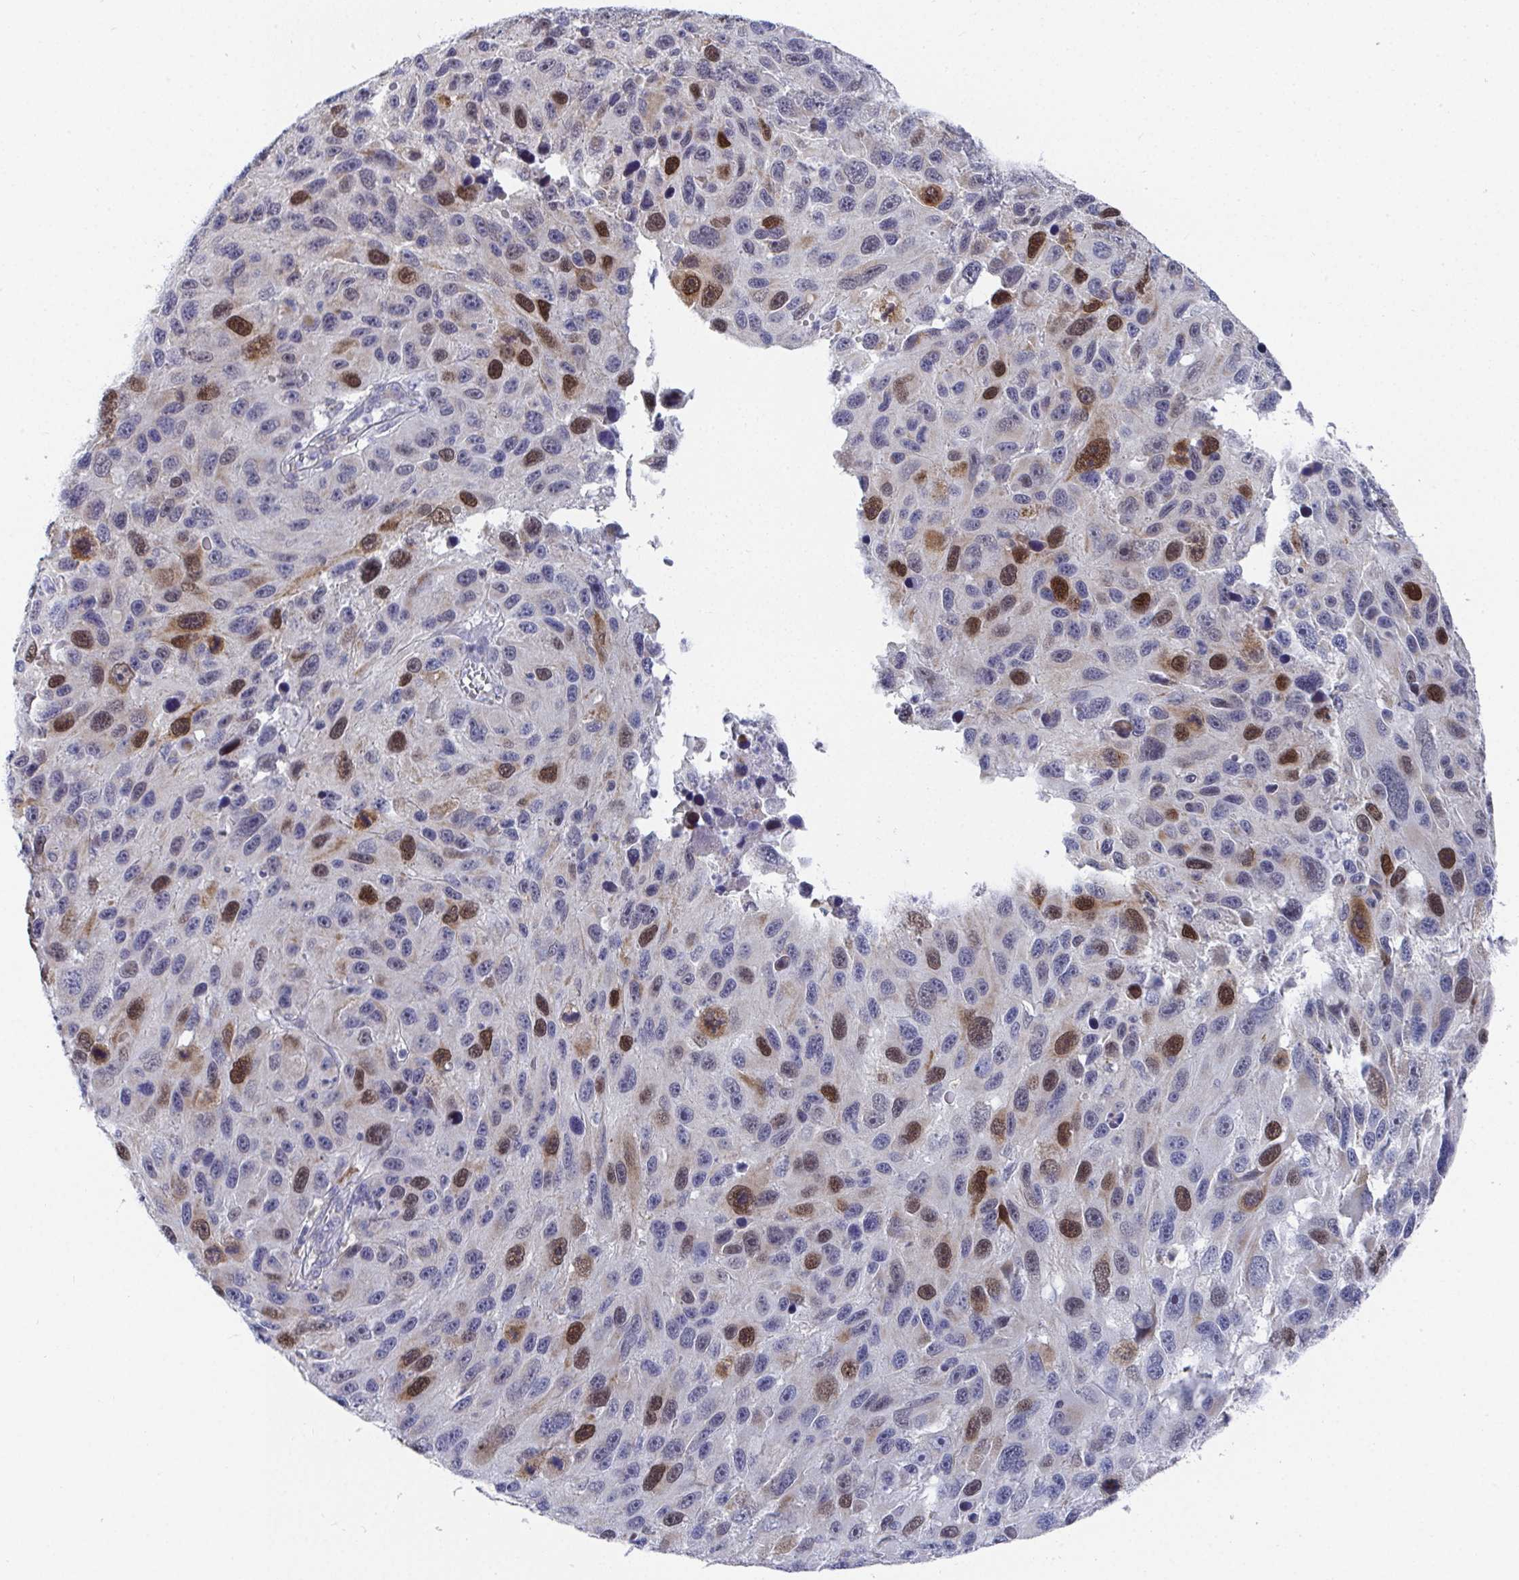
{"staining": {"intensity": "moderate", "quantity": "25%-75%", "location": "nuclear"}, "tissue": "melanoma", "cell_type": "Tumor cells", "image_type": "cancer", "snomed": [{"axis": "morphology", "description": "Malignant melanoma, NOS"}, {"axis": "topography", "description": "Skin"}], "caption": "A brown stain labels moderate nuclear staining of a protein in human melanoma tumor cells. (DAB (3,3'-diaminobenzidine) = brown stain, brightfield microscopy at high magnification).", "gene": "ATP5F1C", "patient": {"sex": "male", "age": 53}}